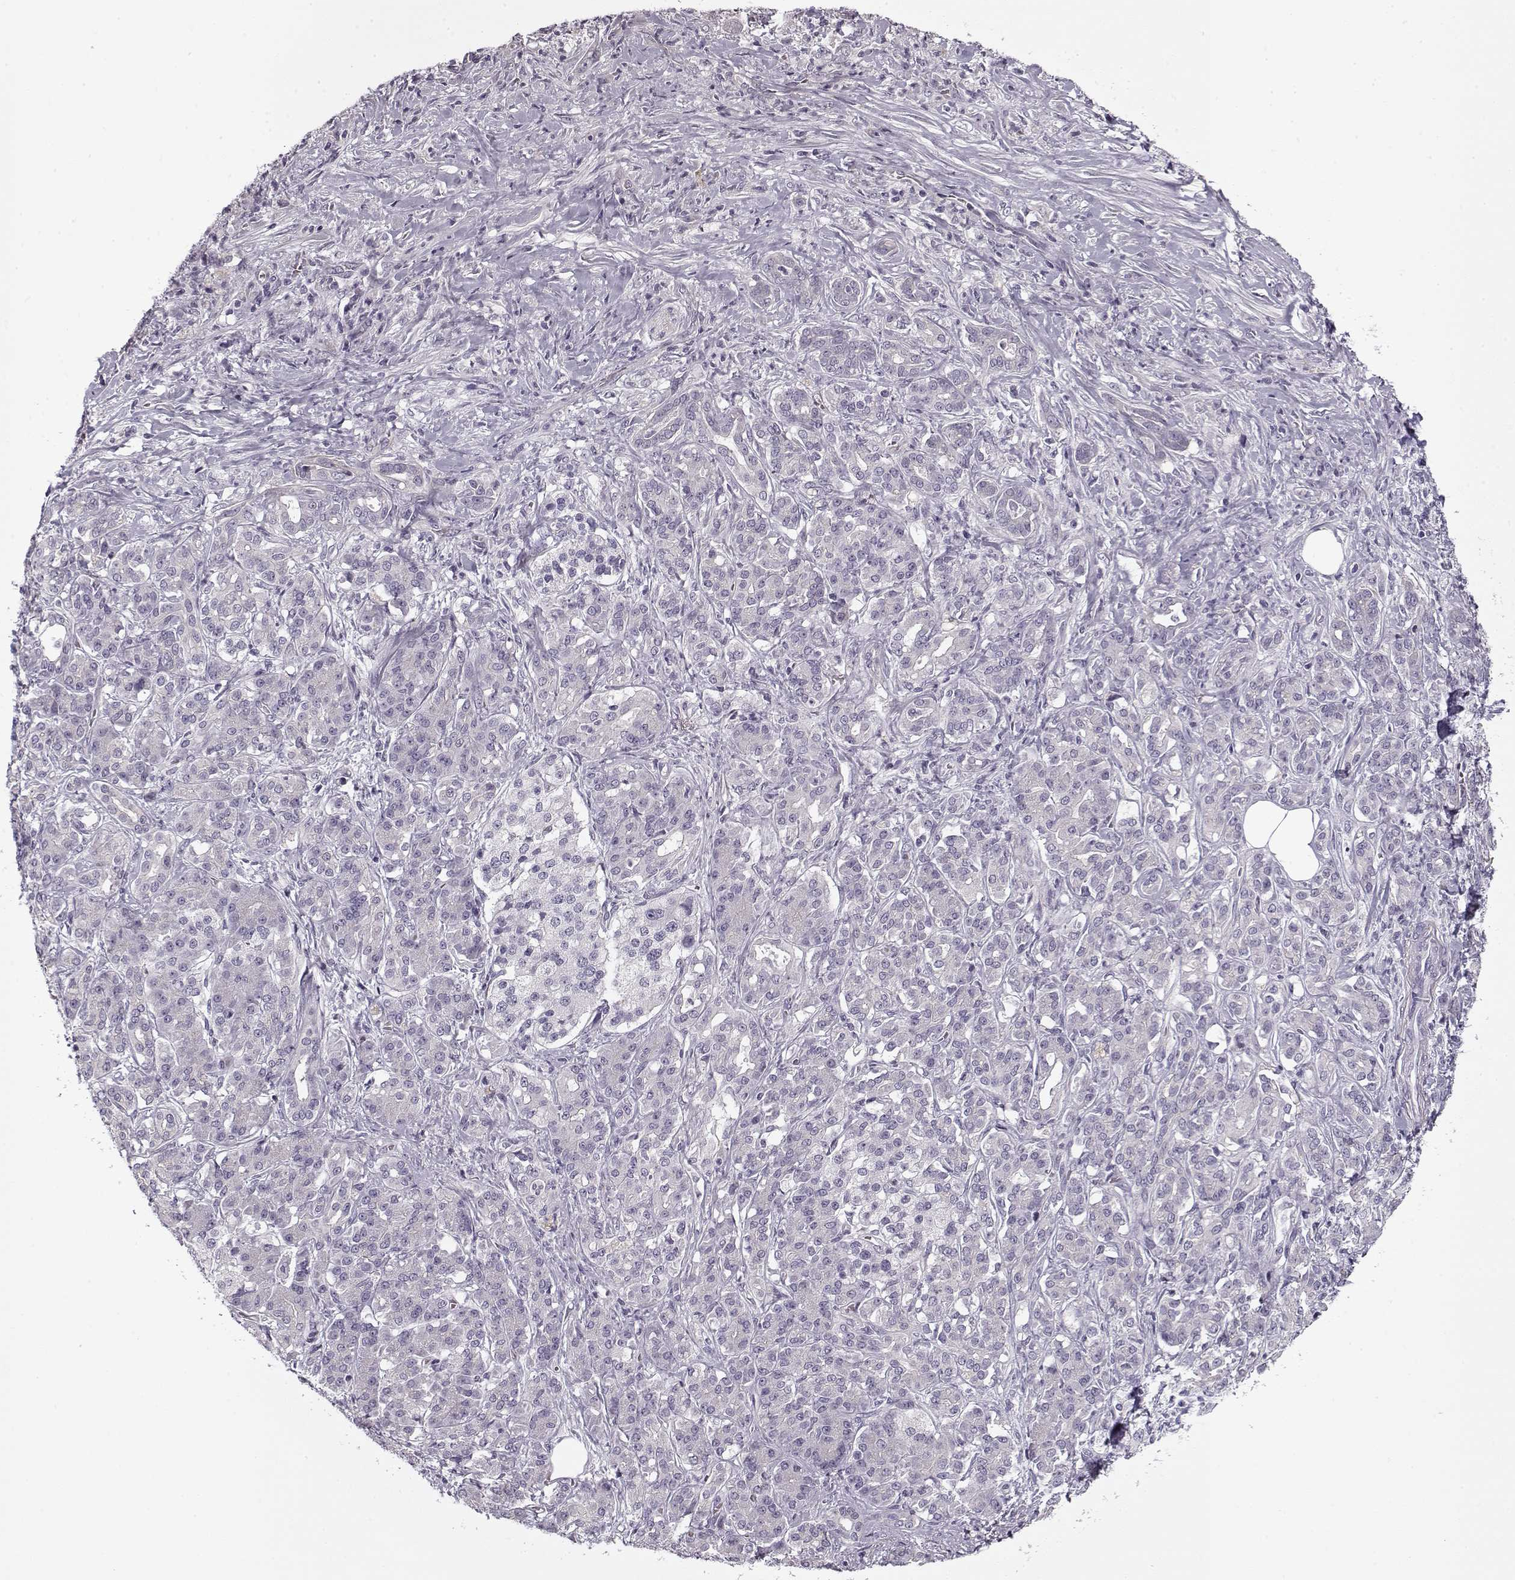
{"staining": {"intensity": "negative", "quantity": "none", "location": "none"}, "tissue": "pancreatic cancer", "cell_type": "Tumor cells", "image_type": "cancer", "snomed": [{"axis": "morphology", "description": "Normal tissue, NOS"}, {"axis": "morphology", "description": "Inflammation, NOS"}, {"axis": "morphology", "description": "Adenocarcinoma, NOS"}, {"axis": "topography", "description": "Pancreas"}], "caption": "DAB (3,3'-diaminobenzidine) immunohistochemical staining of human pancreatic adenocarcinoma demonstrates no significant positivity in tumor cells.", "gene": "PNMT", "patient": {"sex": "male", "age": 57}}